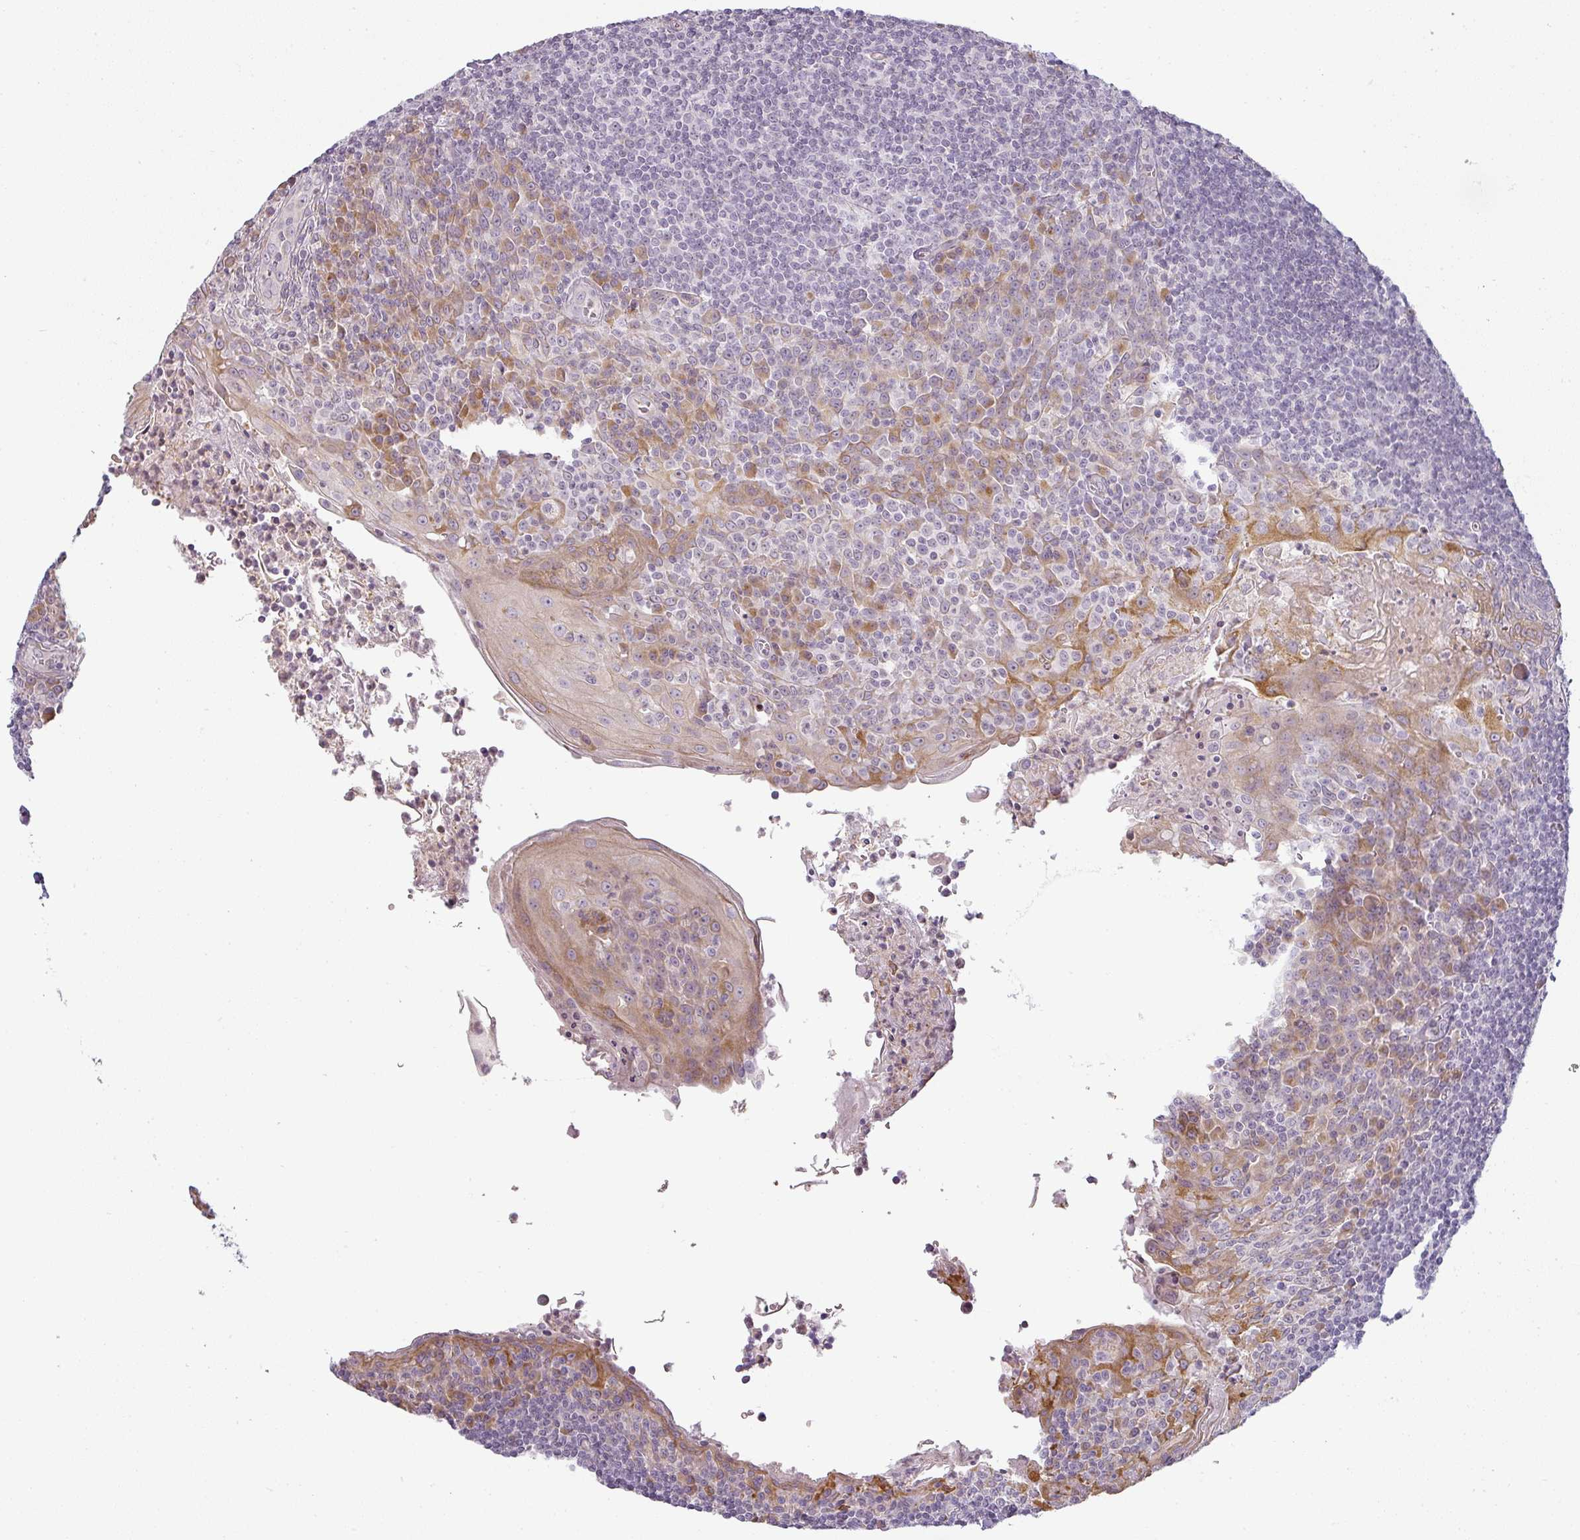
{"staining": {"intensity": "moderate", "quantity": "<25%", "location": "cytoplasmic/membranous"}, "tissue": "tonsil", "cell_type": "Germinal center cells", "image_type": "normal", "snomed": [{"axis": "morphology", "description": "Normal tissue, NOS"}, {"axis": "topography", "description": "Tonsil"}], "caption": "This photomicrograph reveals immunohistochemistry staining of unremarkable tonsil, with low moderate cytoplasmic/membranous staining in approximately <25% of germinal center cells.", "gene": "CCDC144A", "patient": {"sex": "male", "age": 27}}